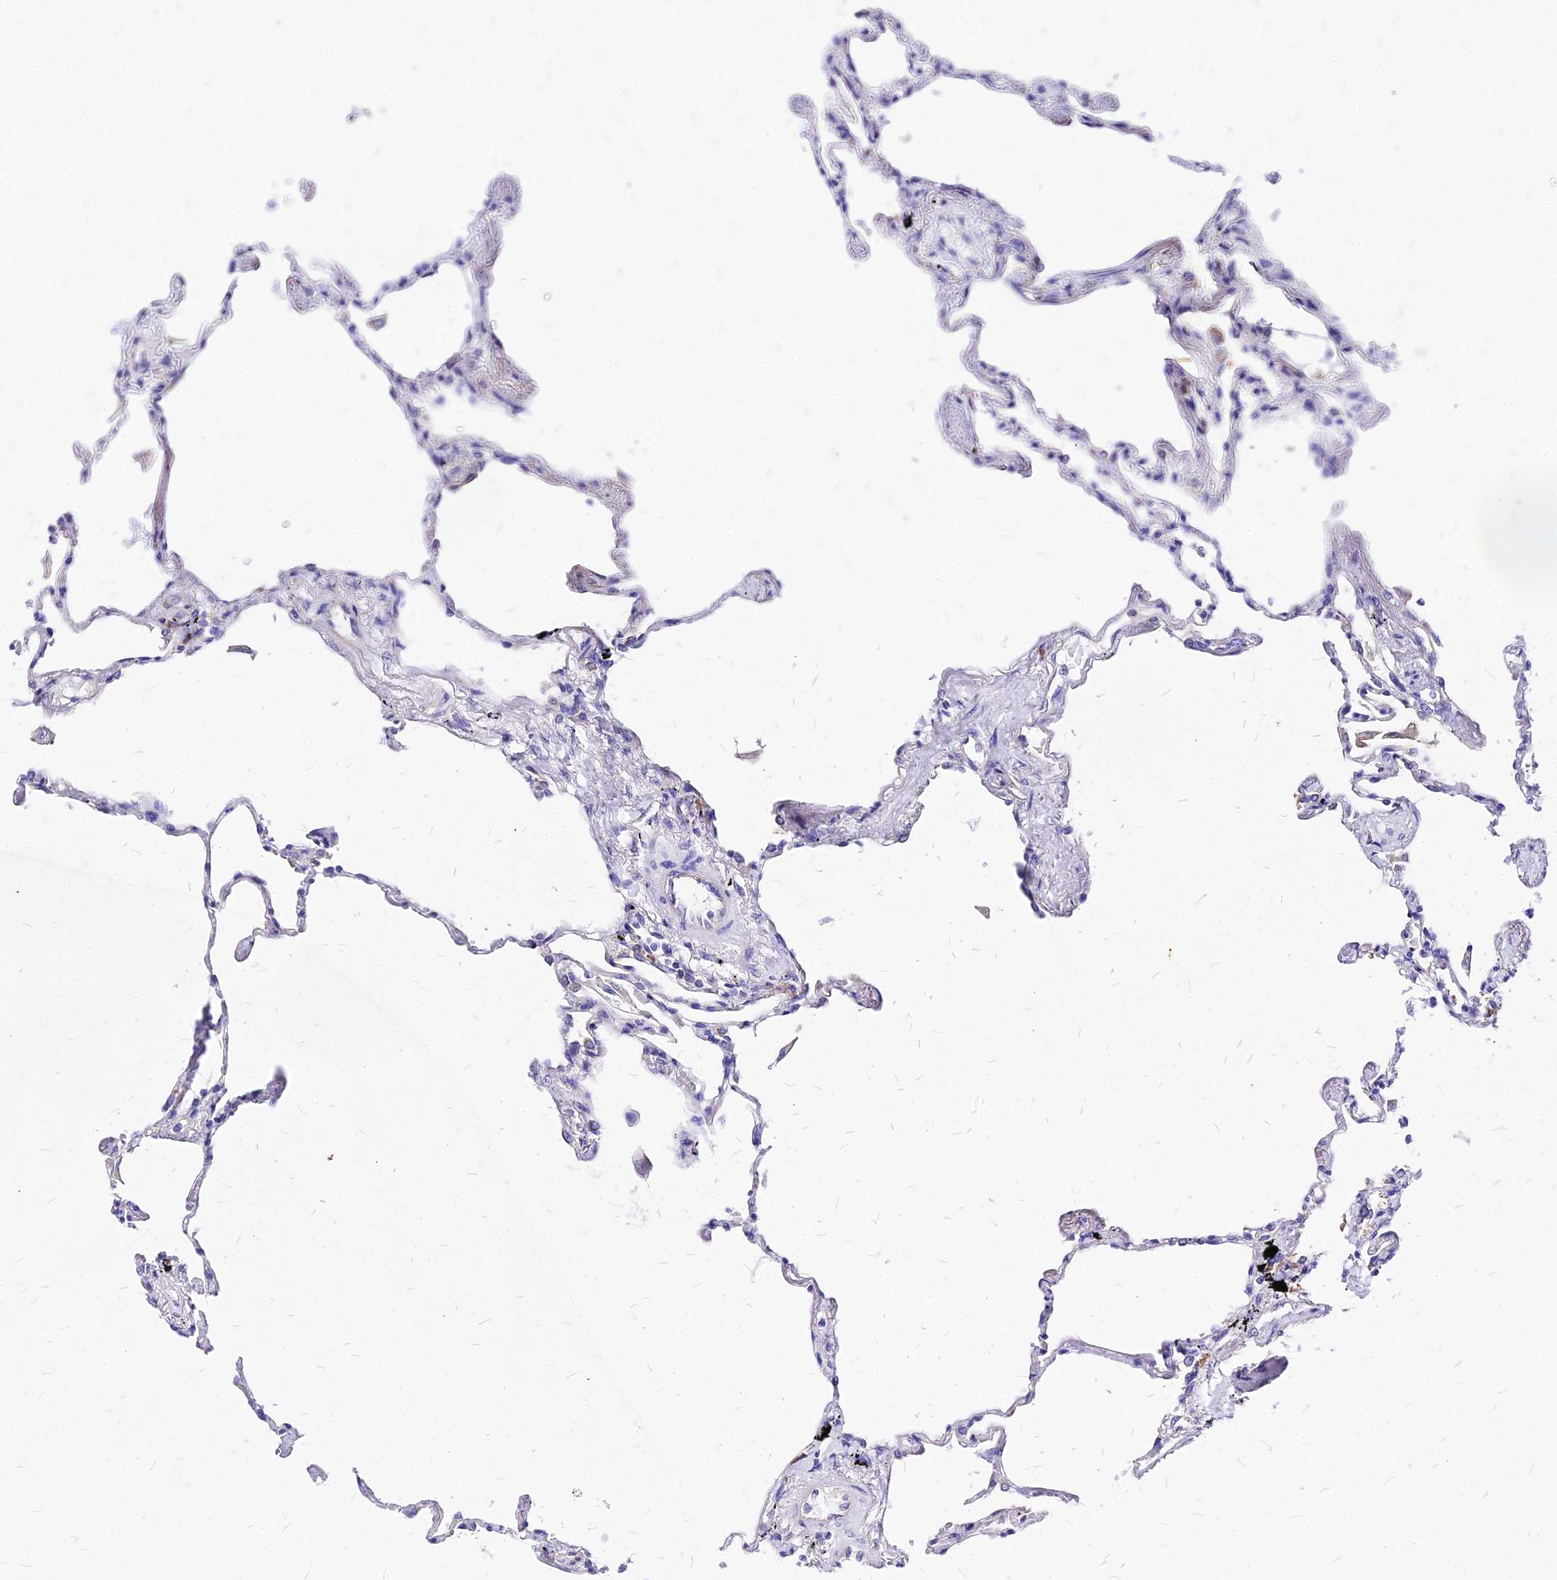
{"staining": {"intensity": "weak", "quantity": "<25%", "location": "cytoplasmic/membranous"}, "tissue": "lung", "cell_type": "Alveolar cells", "image_type": "normal", "snomed": [{"axis": "morphology", "description": "Normal tissue, NOS"}, {"axis": "topography", "description": "Lung"}], "caption": "IHC image of benign lung stained for a protein (brown), which reveals no staining in alveolar cells. (Stains: DAB immunohistochemistry (IHC) with hematoxylin counter stain, Microscopy: brightfield microscopy at high magnification).", "gene": "RPL19", "patient": {"sex": "female", "age": 67}}